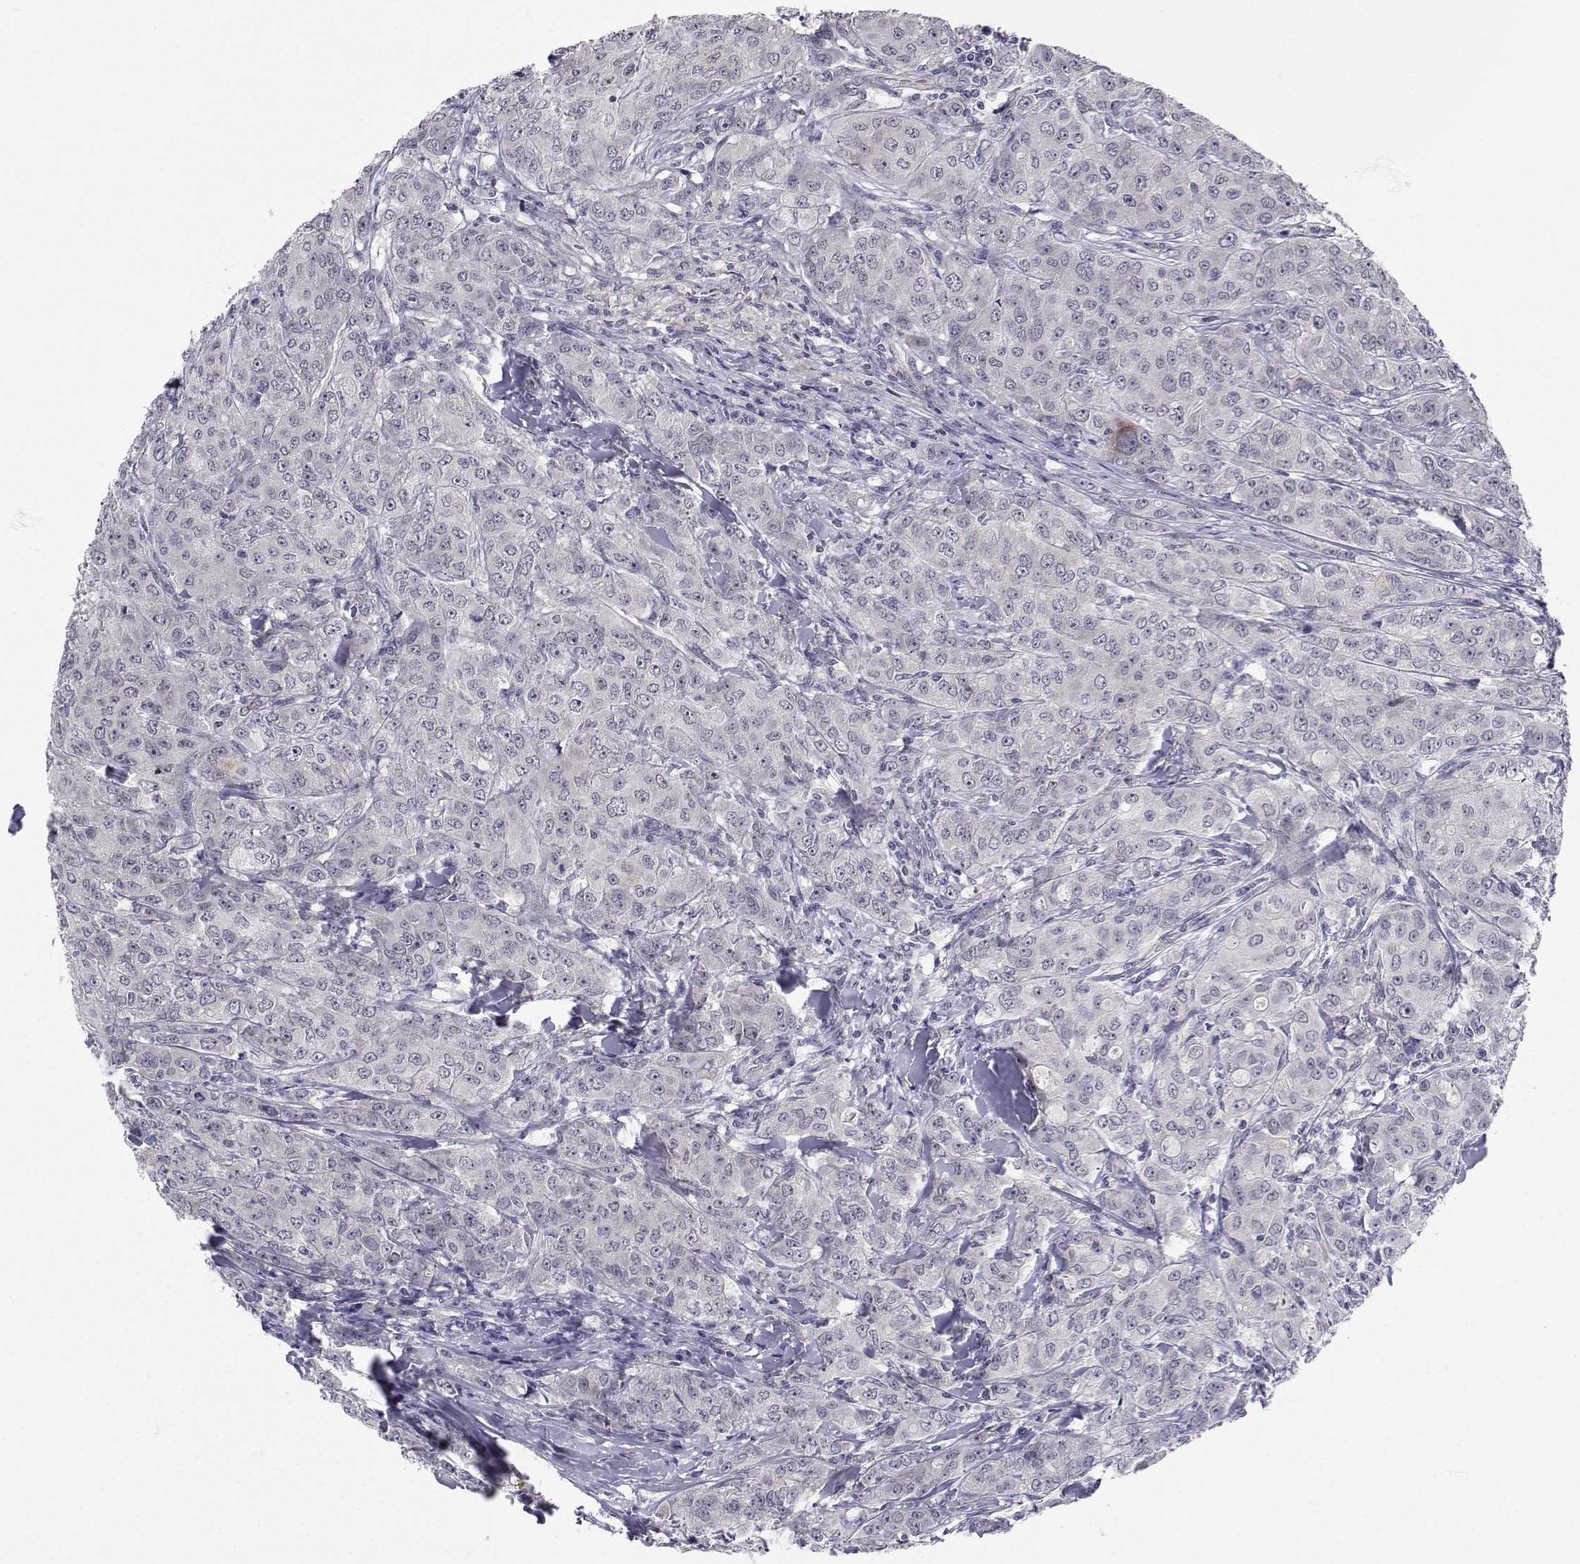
{"staining": {"intensity": "negative", "quantity": "none", "location": "none"}, "tissue": "breast cancer", "cell_type": "Tumor cells", "image_type": "cancer", "snomed": [{"axis": "morphology", "description": "Duct carcinoma"}, {"axis": "topography", "description": "Breast"}], "caption": "The photomicrograph exhibits no significant positivity in tumor cells of breast cancer (infiltrating ductal carcinoma).", "gene": "SLC6A3", "patient": {"sex": "female", "age": 43}}